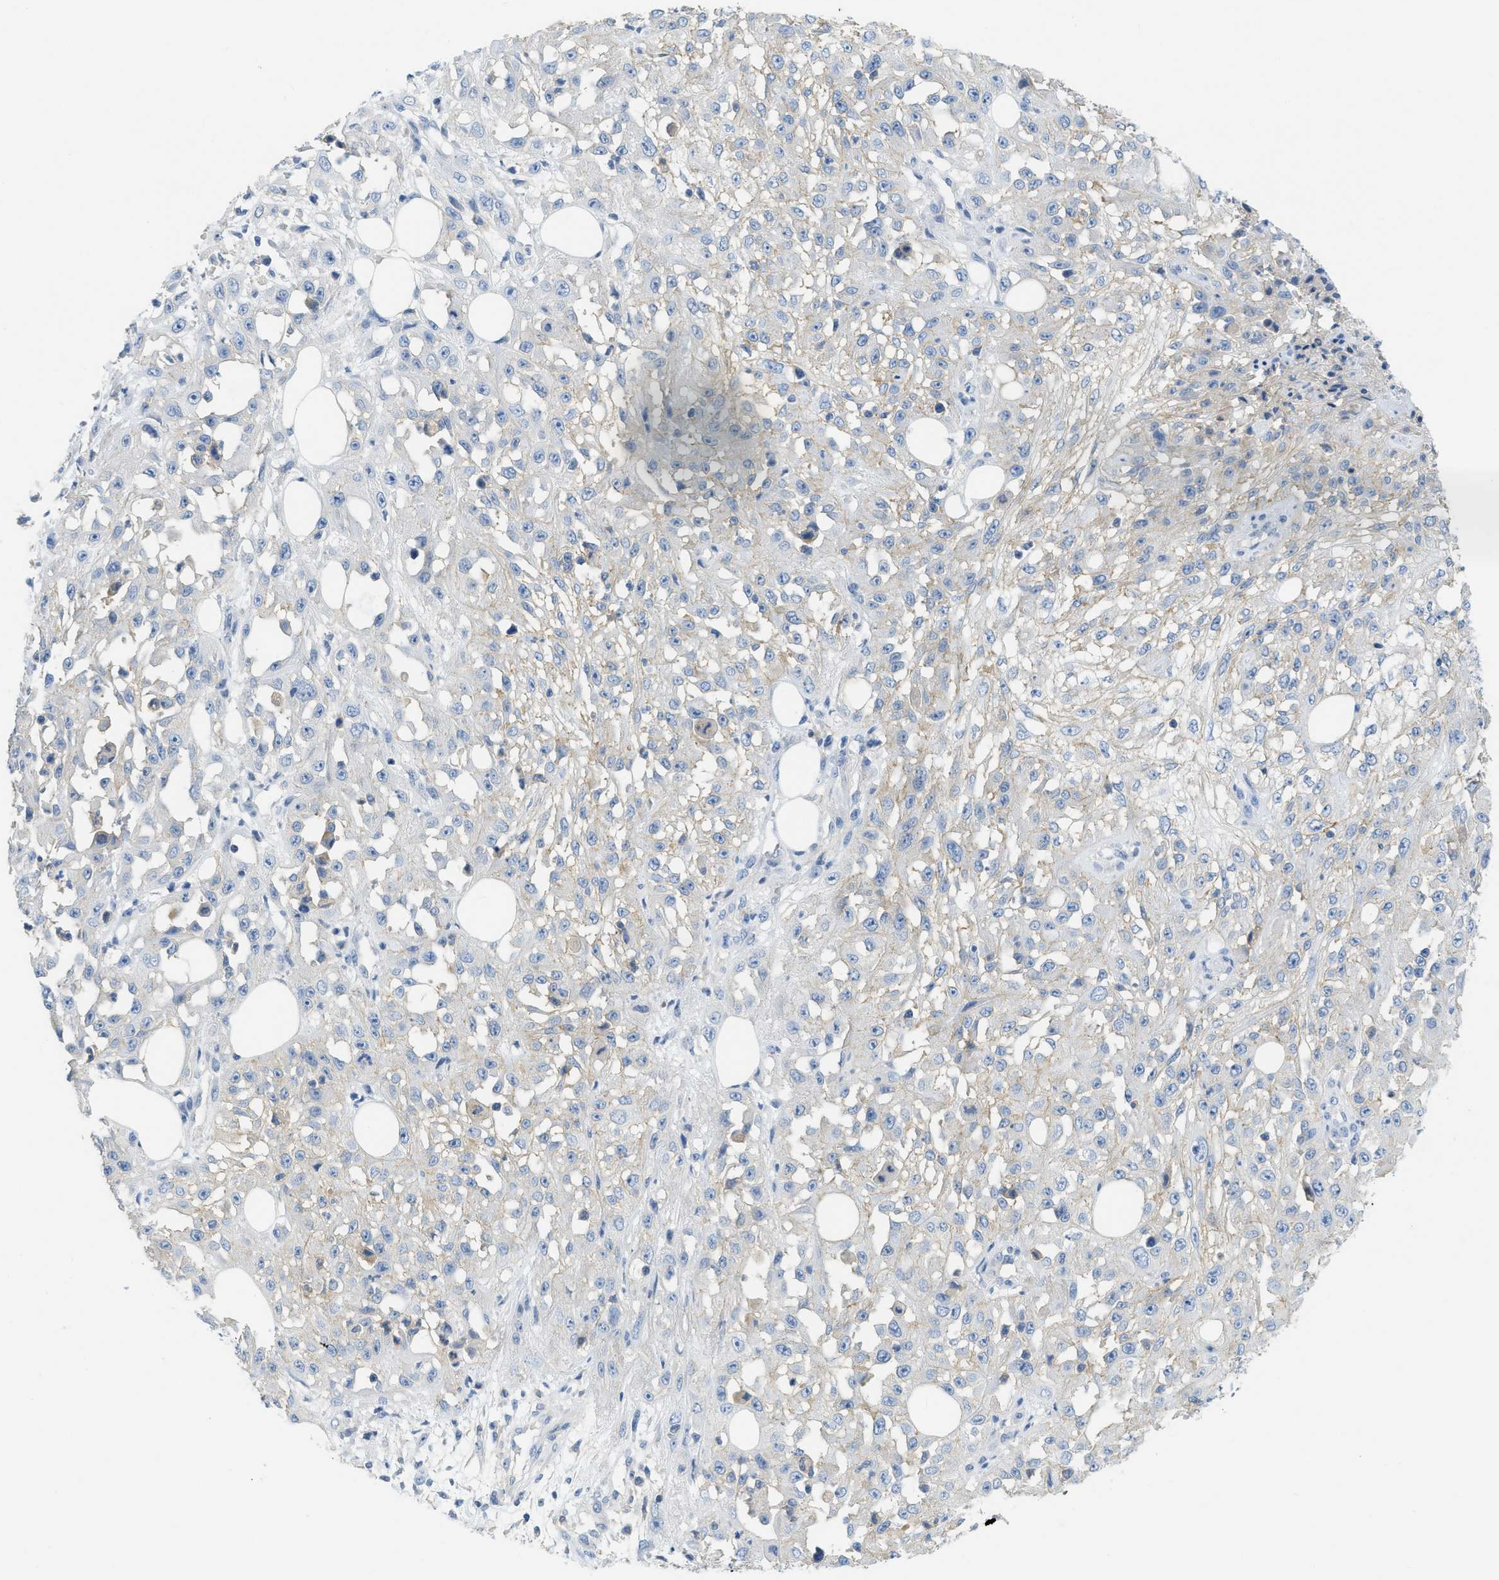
{"staining": {"intensity": "weak", "quantity": "25%-75%", "location": "cytoplasmic/membranous"}, "tissue": "skin cancer", "cell_type": "Tumor cells", "image_type": "cancer", "snomed": [{"axis": "morphology", "description": "Squamous cell carcinoma, NOS"}, {"axis": "morphology", "description": "Squamous cell carcinoma, metastatic, NOS"}, {"axis": "topography", "description": "Skin"}, {"axis": "topography", "description": "Lymph node"}], "caption": "Metastatic squamous cell carcinoma (skin) stained with immunohistochemistry exhibits weak cytoplasmic/membranous expression in about 25%-75% of tumor cells.", "gene": "CNNM4", "patient": {"sex": "male", "age": 75}}